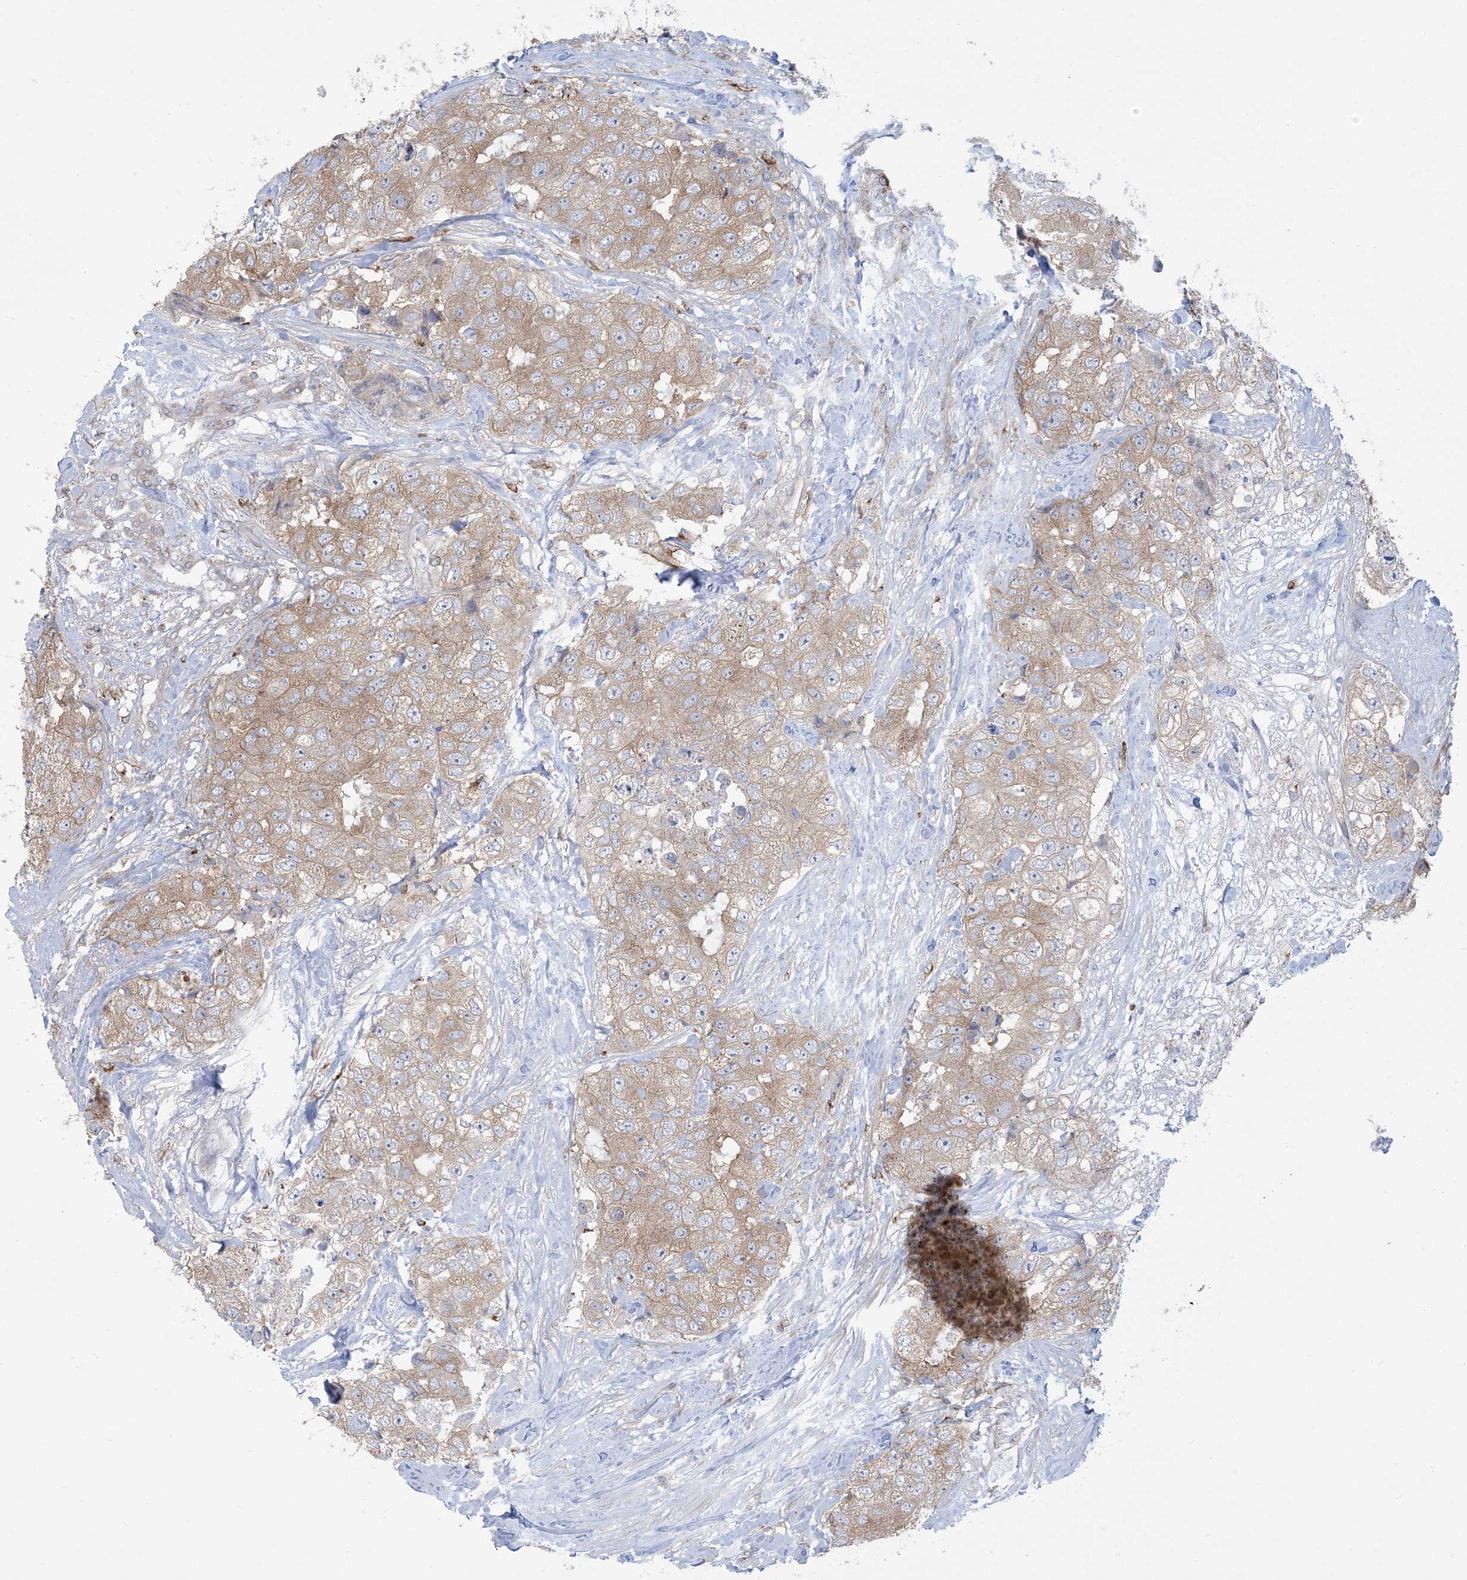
{"staining": {"intensity": "moderate", "quantity": ">75%", "location": "cytoplasmic/membranous"}, "tissue": "breast cancer", "cell_type": "Tumor cells", "image_type": "cancer", "snomed": [{"axis": "morphology", "description": "Duct carcinoma"}, {"axis": "topography", "description": "Breast"}], "caption": "Breast cancer stained with DAB (3,3'-diaminobenzidine) immunohistochemistry (IHC) shows medium levels of moderate cytoplasmic/membranous positivity in approximately >75% of tumor cells.", "gene": "SLAMF9", "patient": {"sex": "female", "age": 62}}